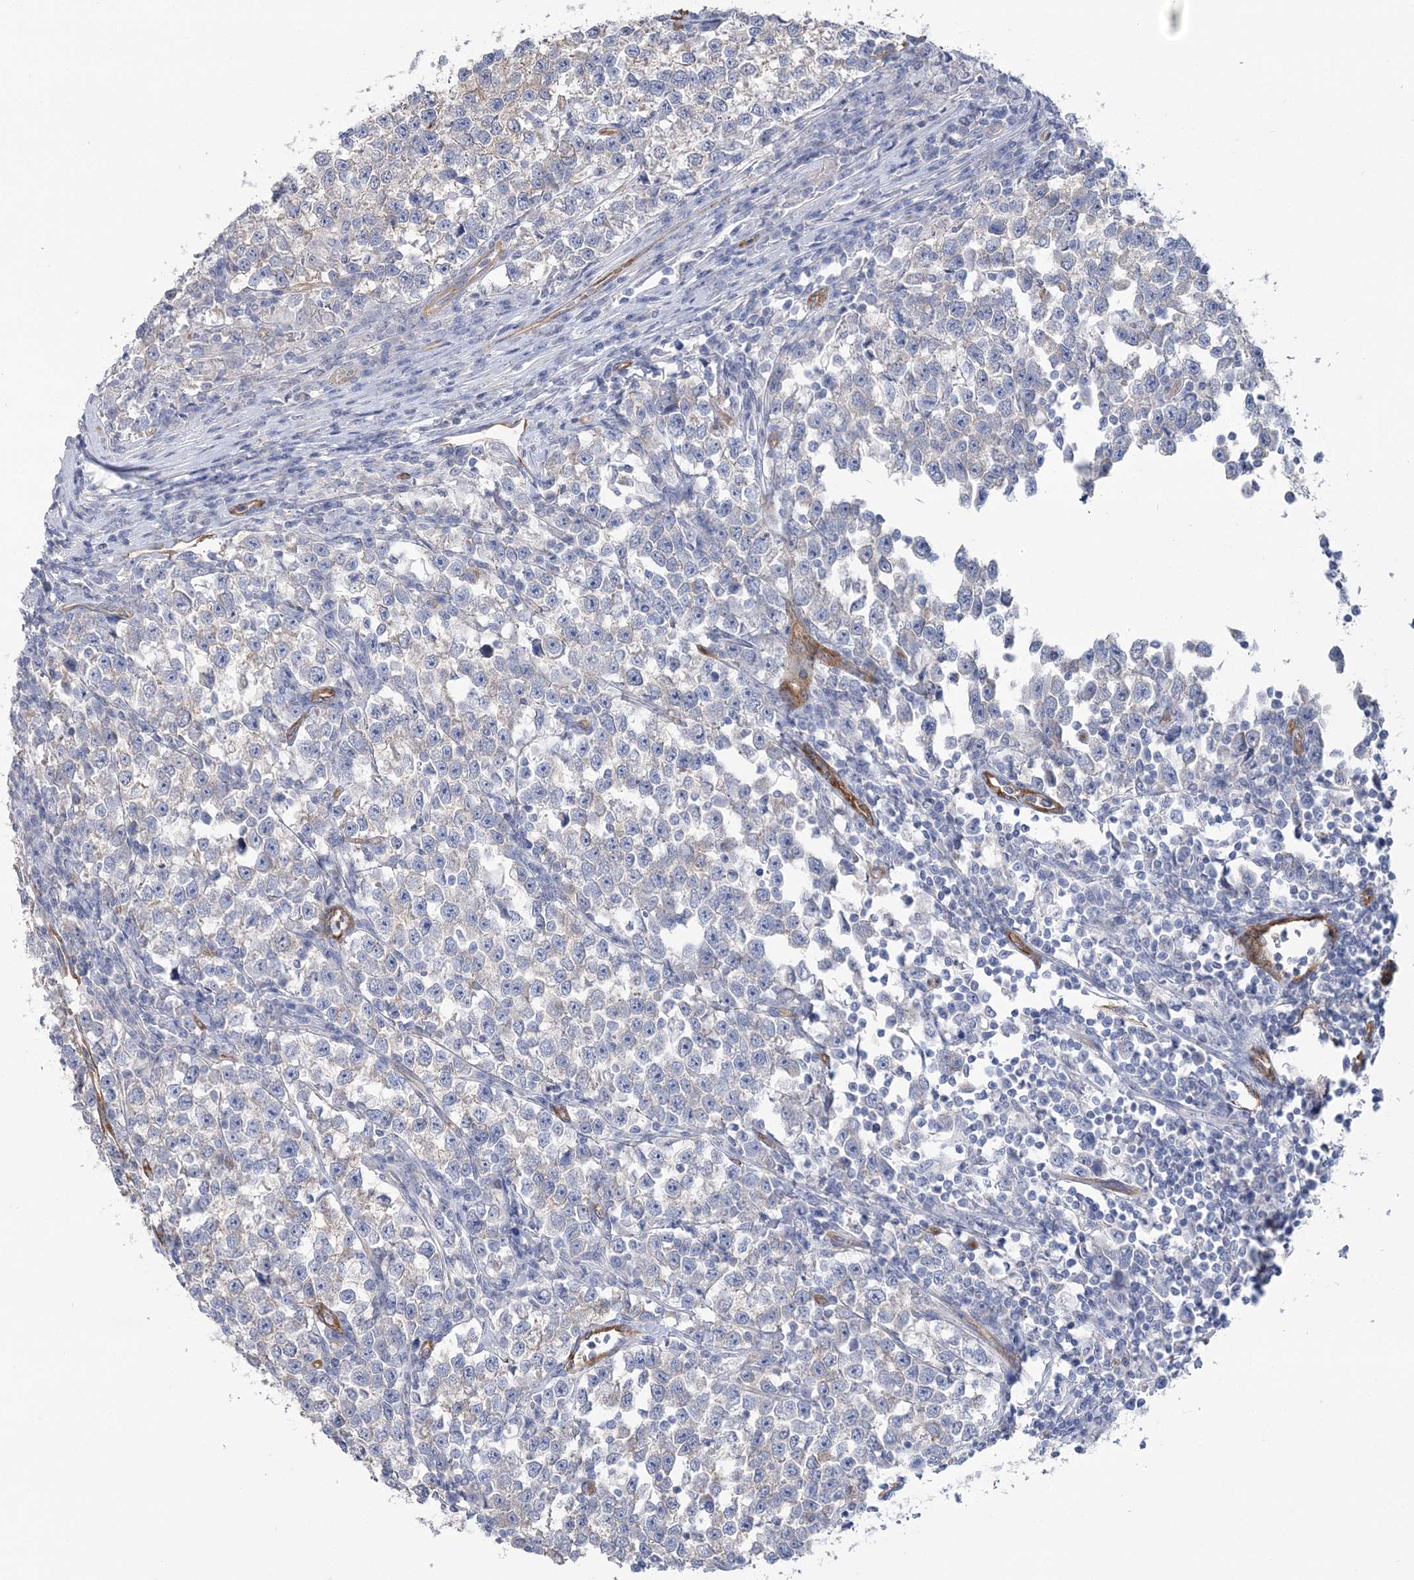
{"staining": {"intensity": "weak", "quantity": "<25%", "location": "cytoplasmic/membranous"}, "tissue": "testis cancer", "cell_type": "Tumor cells", "image_type": "cancer", "snomed": [{"axis": "morphology", "description": "Normal tissue, NOS"}, {"axis": "morphology", "description": "Seminoma, NOS"}, {"axis": "topography", "description": "Testis"}], "caption": "Immunohistochemistry image of testis cancer (seminoma) stained for a protein (brown), which exhibits no expression in tumor cells.", "gene": "RAB11FIP5", "patient": {"sex": "male", "age": 43}}